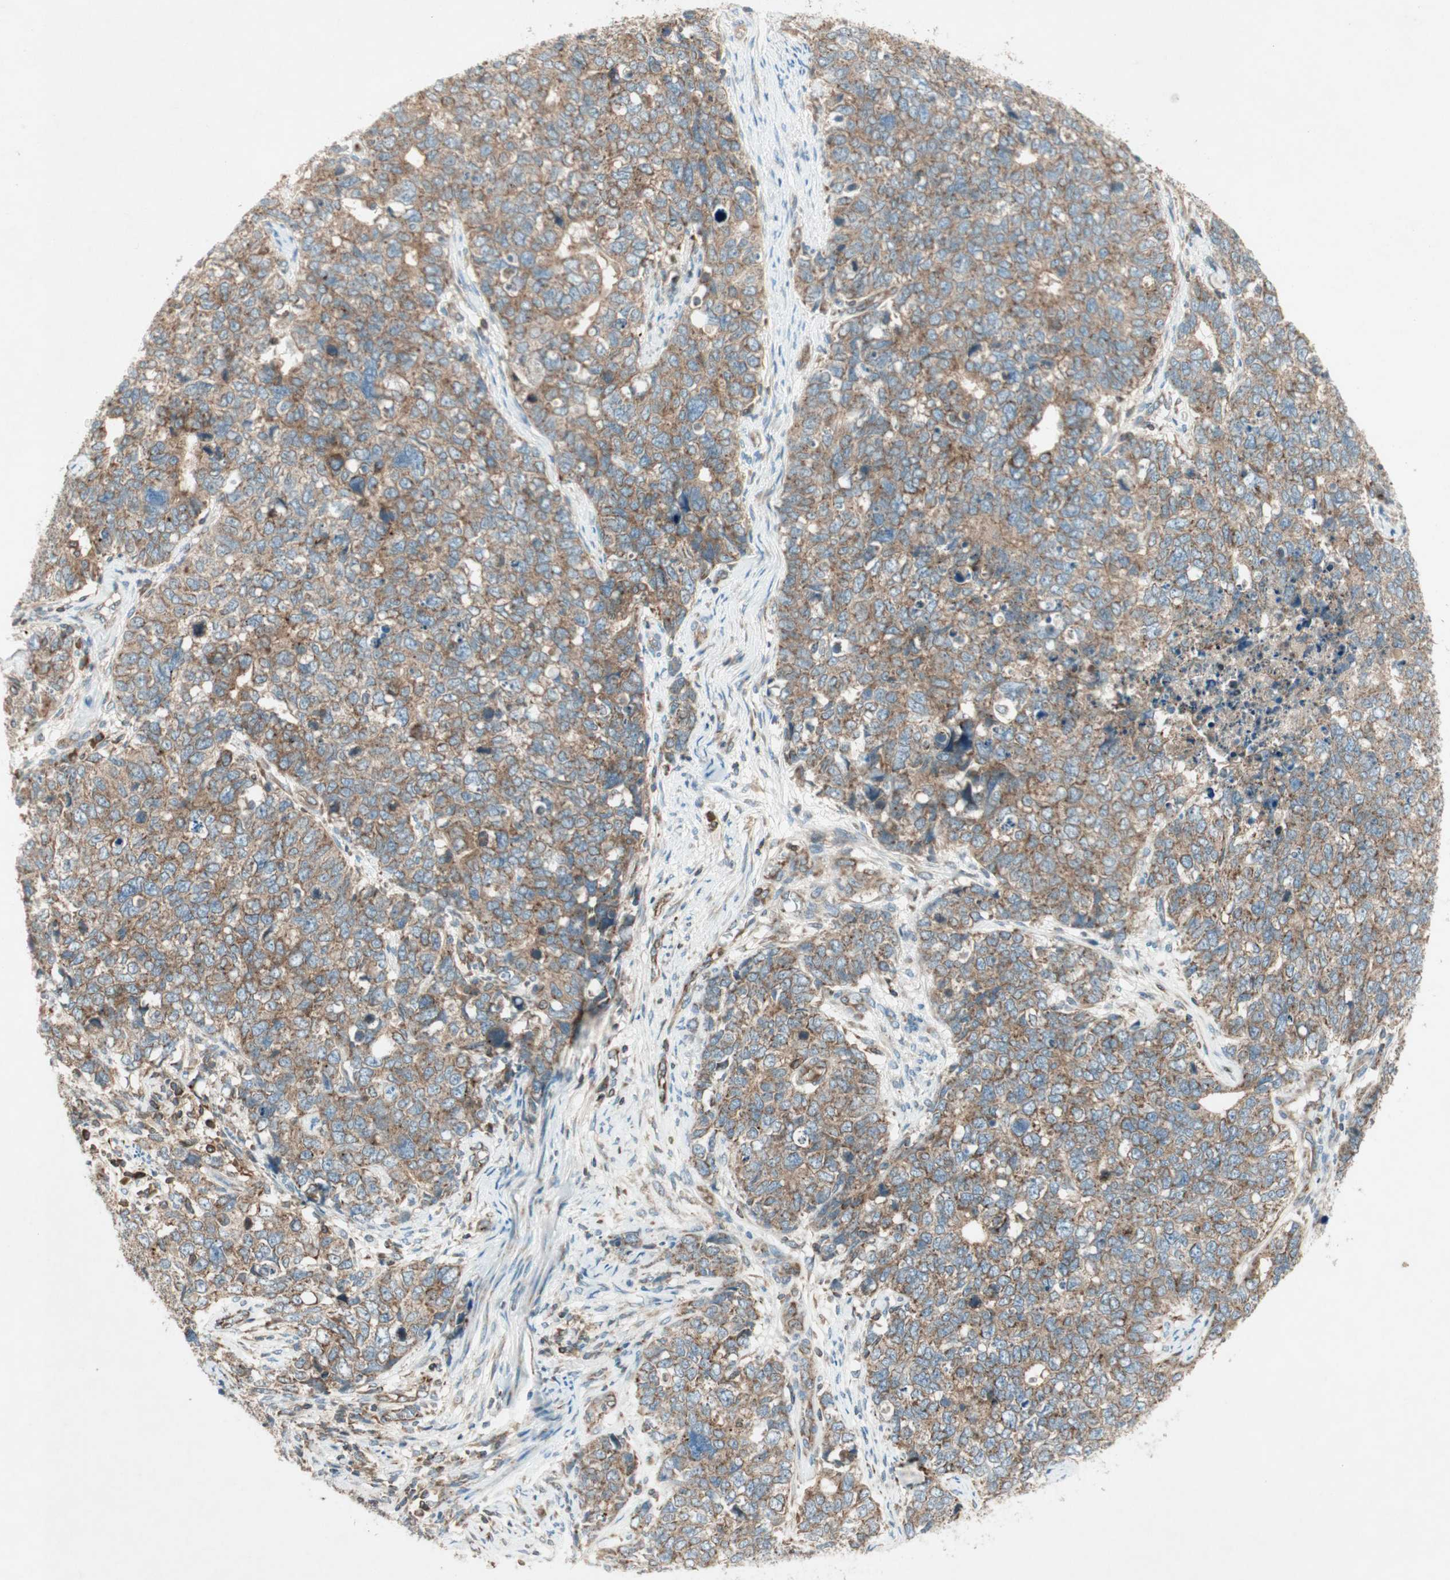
{"staining": {"intensity": "moderate", "quantity": ">75%", "location": "cytoplasmic/membranous"}, "tissue": "cervical cancer", "cell_type": "Tumor cells", "image_type": "cancer", "snomed": [{"axis": "morphology", "description": "Squamous cell carcinoma, NOS"}, {"axis": "topography", "description": "Cervix"}], "caption": "Cervical cancer (squamous cell carcinoma) stained with immunohistochemistry demonstrates moderate cytoplasmic/membranous expression in approximately >75% of tumor cells. The protein is stained brown, and the nuclei are stained in blue (DAB (3,3'-diaminobenzidine) IHC with brightfield microscopy, high magnification).", "gene": "CHADL", "patient": {"sex": "female", "age": 63}}